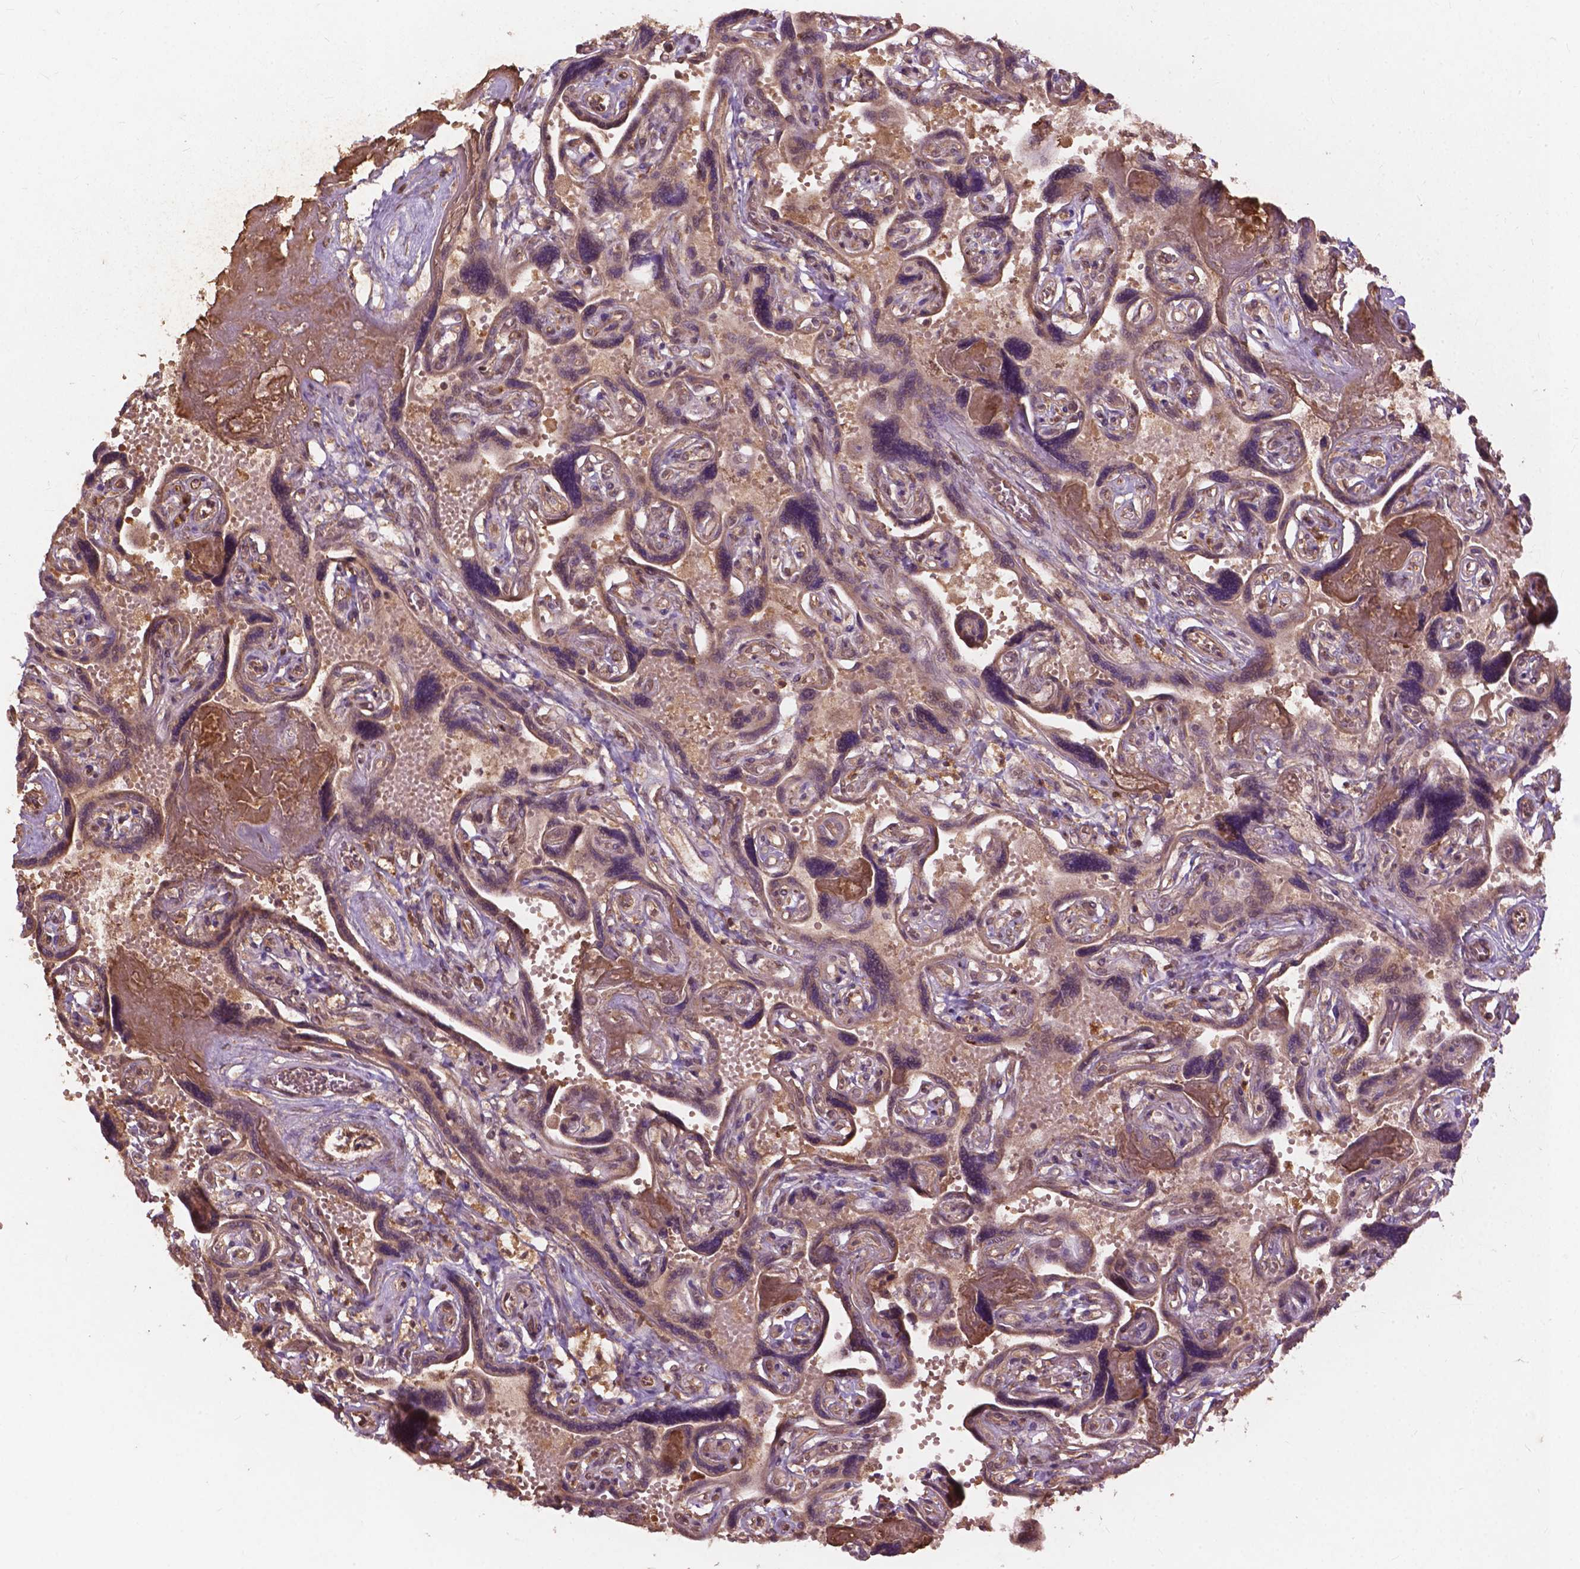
{"staining": {"intensity": "strong", "quantity": ">75%", "location": "cytoplasmic/membranous"}, "tissue": "placenta", "cell_type": "Decidual cells", "image_type": "normal", "snomed": [{"axis": "morphology", "description": "Normal tissue, NOS"}, {"axis": "topography", "description": "Placenta"}], "caption": "An immunohistochemistry micrograph of unremarkable tissue is shown. Protein staining in brown shows strong cytoplasmic/membranous positivity in placenta within decidual cells. (Stains: DAB (3,3'-diaminobenzidine) in brown, nuclei in blue, Microscopy: brightfield microscopy at high magnification).", "gene": "CDC42BPA", "patient": {"sex": "female", "age": 32}}